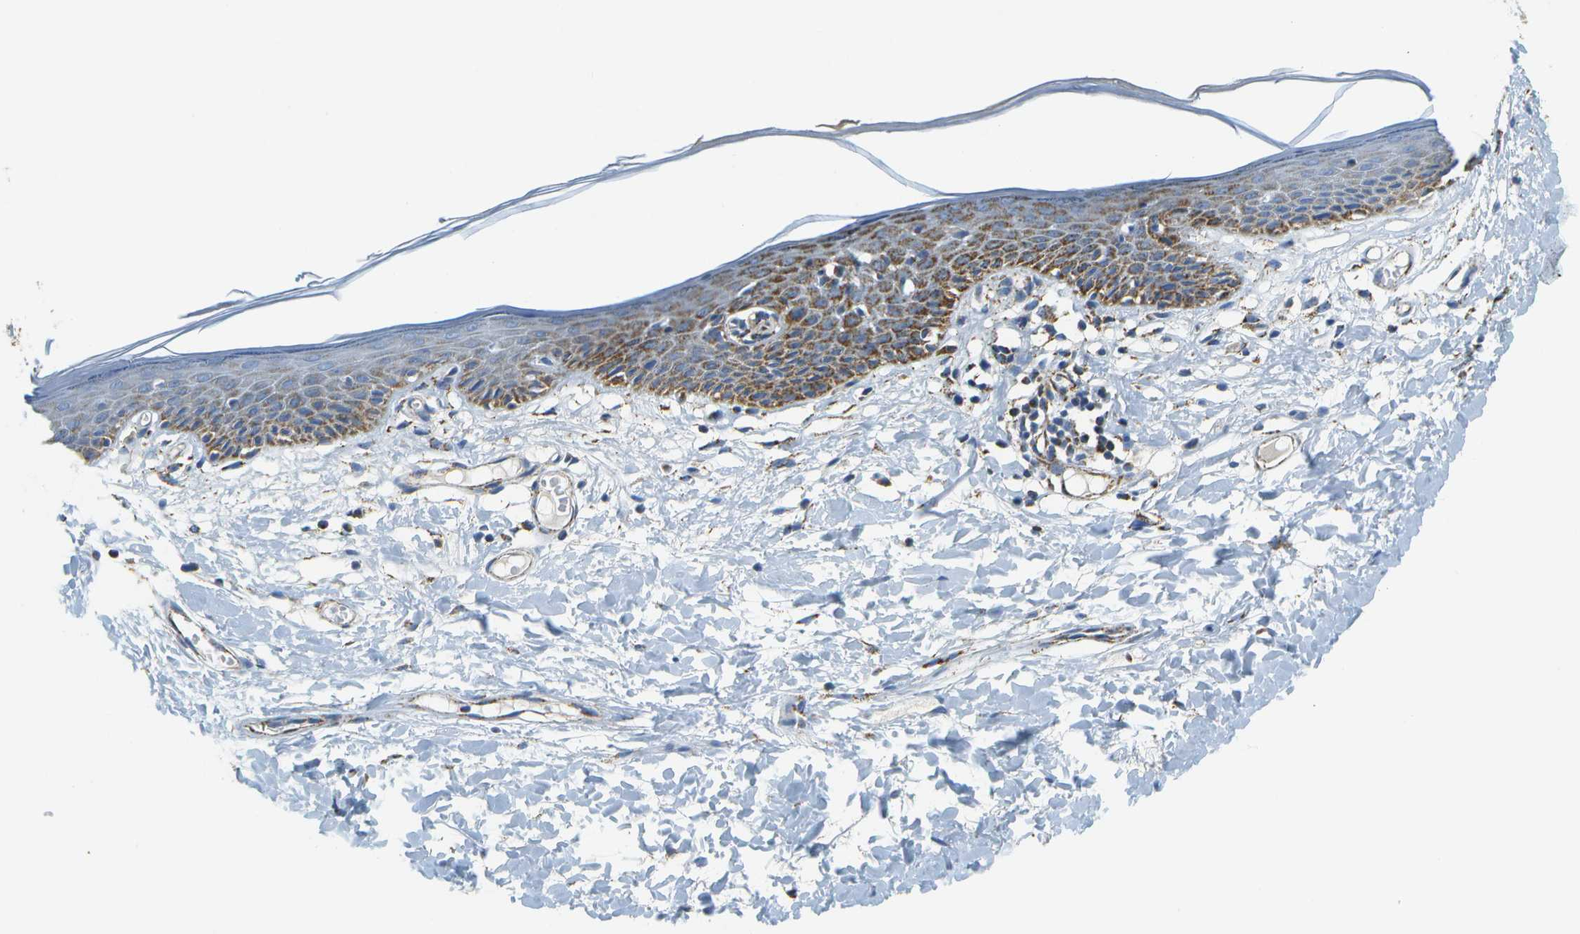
{"staining": {"intensity": "moderate", "quantity": "25%-75%", "location": "cytoplasmic/membranous"}, "tissue": "skin", "cell_type": "Epidermal cells", "image_type": "normal", "snomed": [{"axis": "morphology", "description": "Normal tissue, NOS"}, {"axis": "topography", "description": "Vulva"}], "caption": "Immunohistochemistry (IHC) of normal skin demonstrates medium levels of moderate cytoplasmic/membranous staining in about 25%-75% of epidermal cells. The staining was performed using DAB (3,3'-diaminobenzidine) to visualize the protein expression in brown, while the nuclei were stained in blue with hematoxylin (Magnification: 20x).", "gene": "HLCS", "patient": {"sex": "female", "age": 54}}